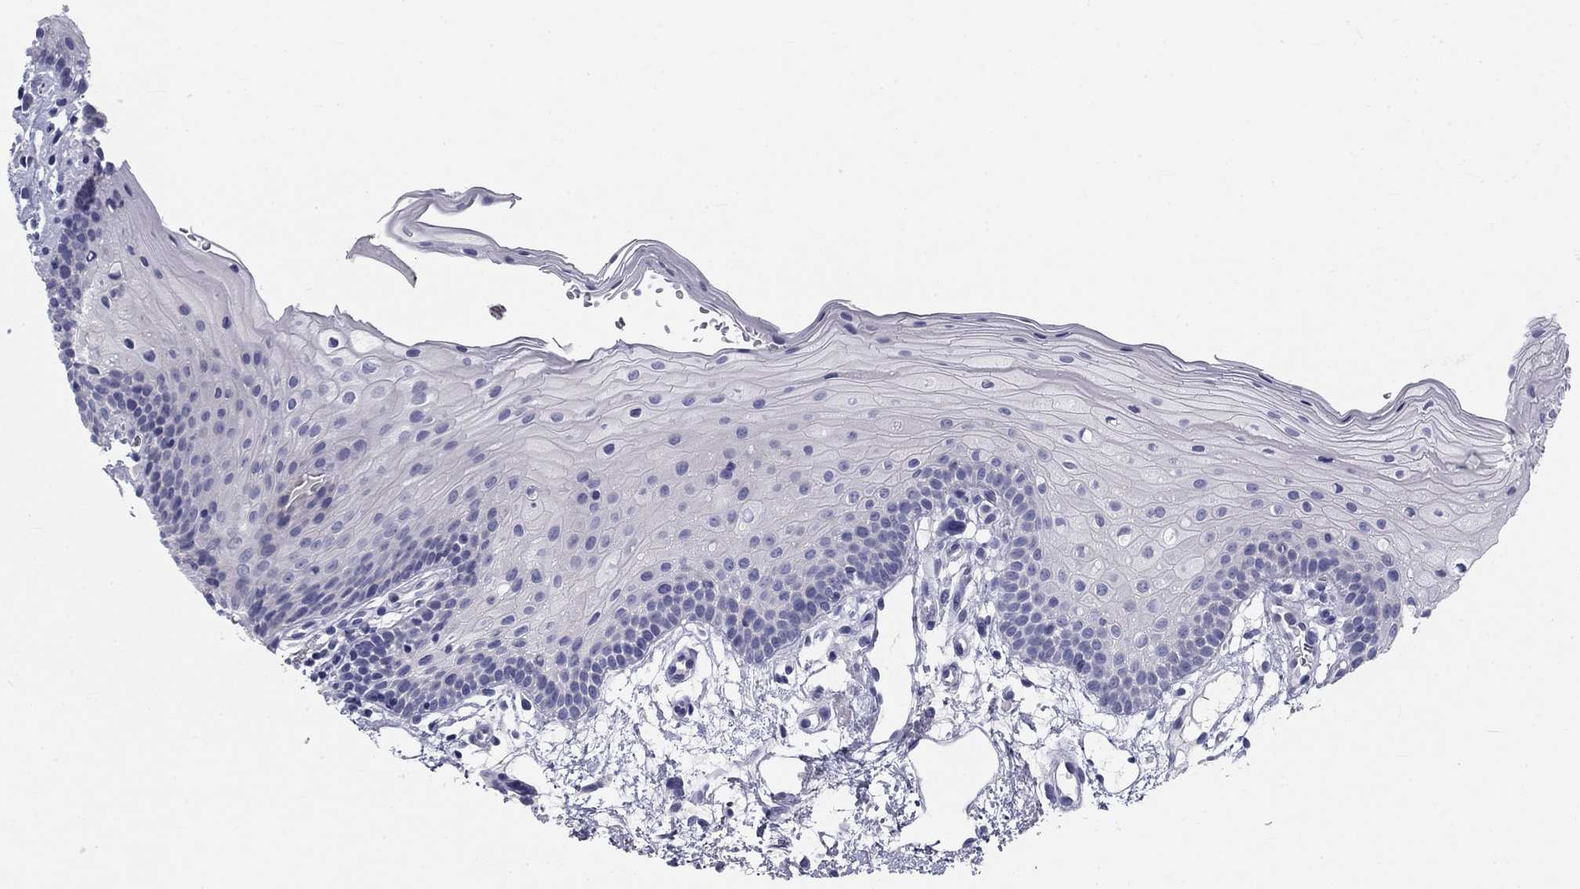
{"staining": {"intensity": "negative", "quantity": "none", "location": "none"}, "tissue": "oral mucosa", "cell_type": "Squamous epithelial cells", "image_type": "normal", "snomed": [{"axis": "morphology", "description": "Normal tissue, NOS"}, {"axis": "topography", "description": "Oral tissue"}, {"axis": "topography", "description": "Tounge, NOS"}], "caption": "Image shows no significant protein expression in squamous epithelial cells of unremarkable oral mucosa.", "gene": "GALNTL5", "patient": {"sex": "female", "age": 83}}